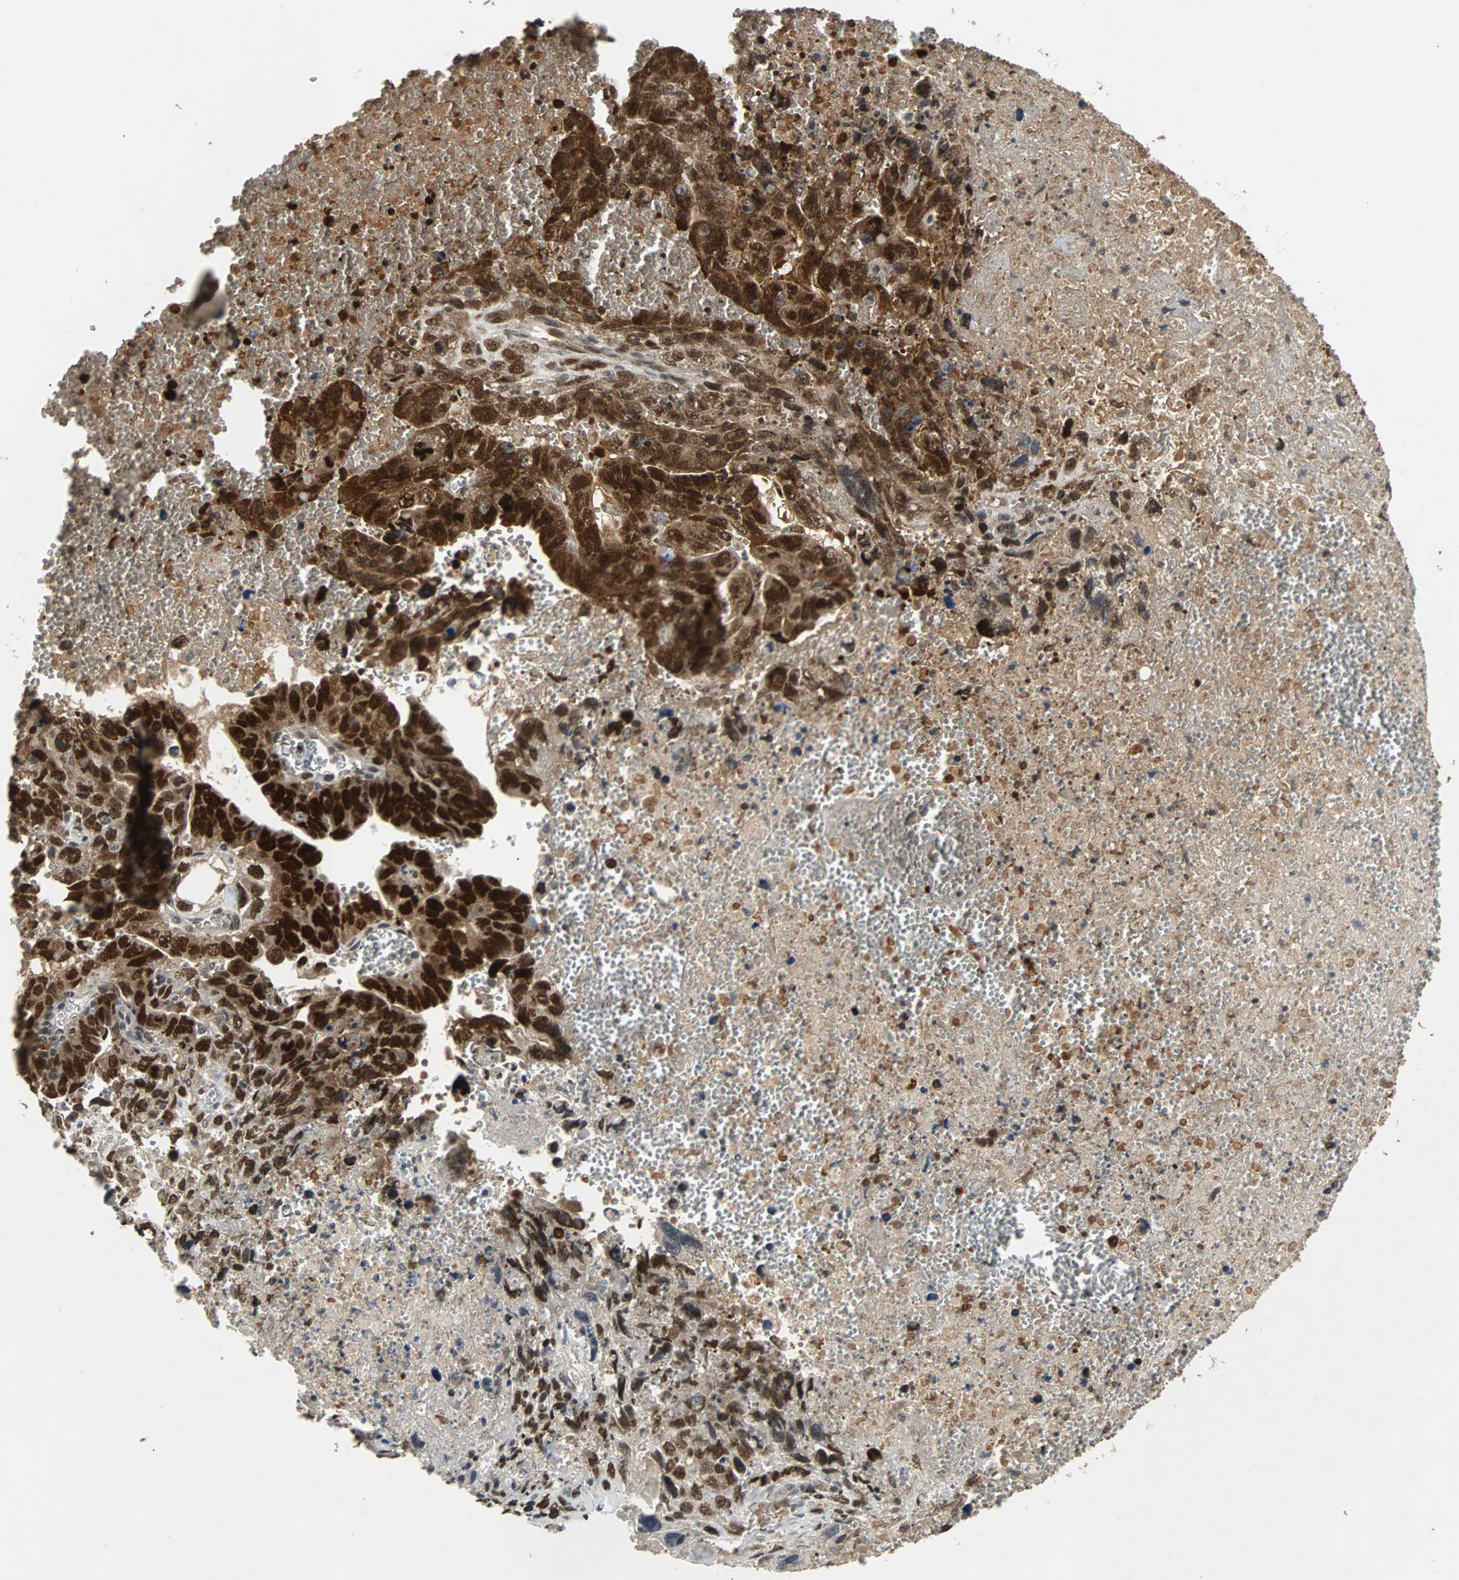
{"staining": {"intensity": "strong", "quantity": ">75%", "location": "cytoplasmic/membranous,nuclear"}, "tissue": "testis cancer", "cell_type": "Tumor cells", "image_type": "cancer", "snomed": [{"axis": "morphology", "description": "Carcinoma, Embryonal, NOS"}, {"axis": "topography", "description": "Testis"}], "caption": "Immunohistochemical staining of testis cancer (embryonal carcinoma) exhibits high levels of strong cytoplasmic/membranous and nuclear protein staining in approximately >75% of tumor cells.", "gene": "PHC1", "patient": {"sex": "male", "age": 28}}